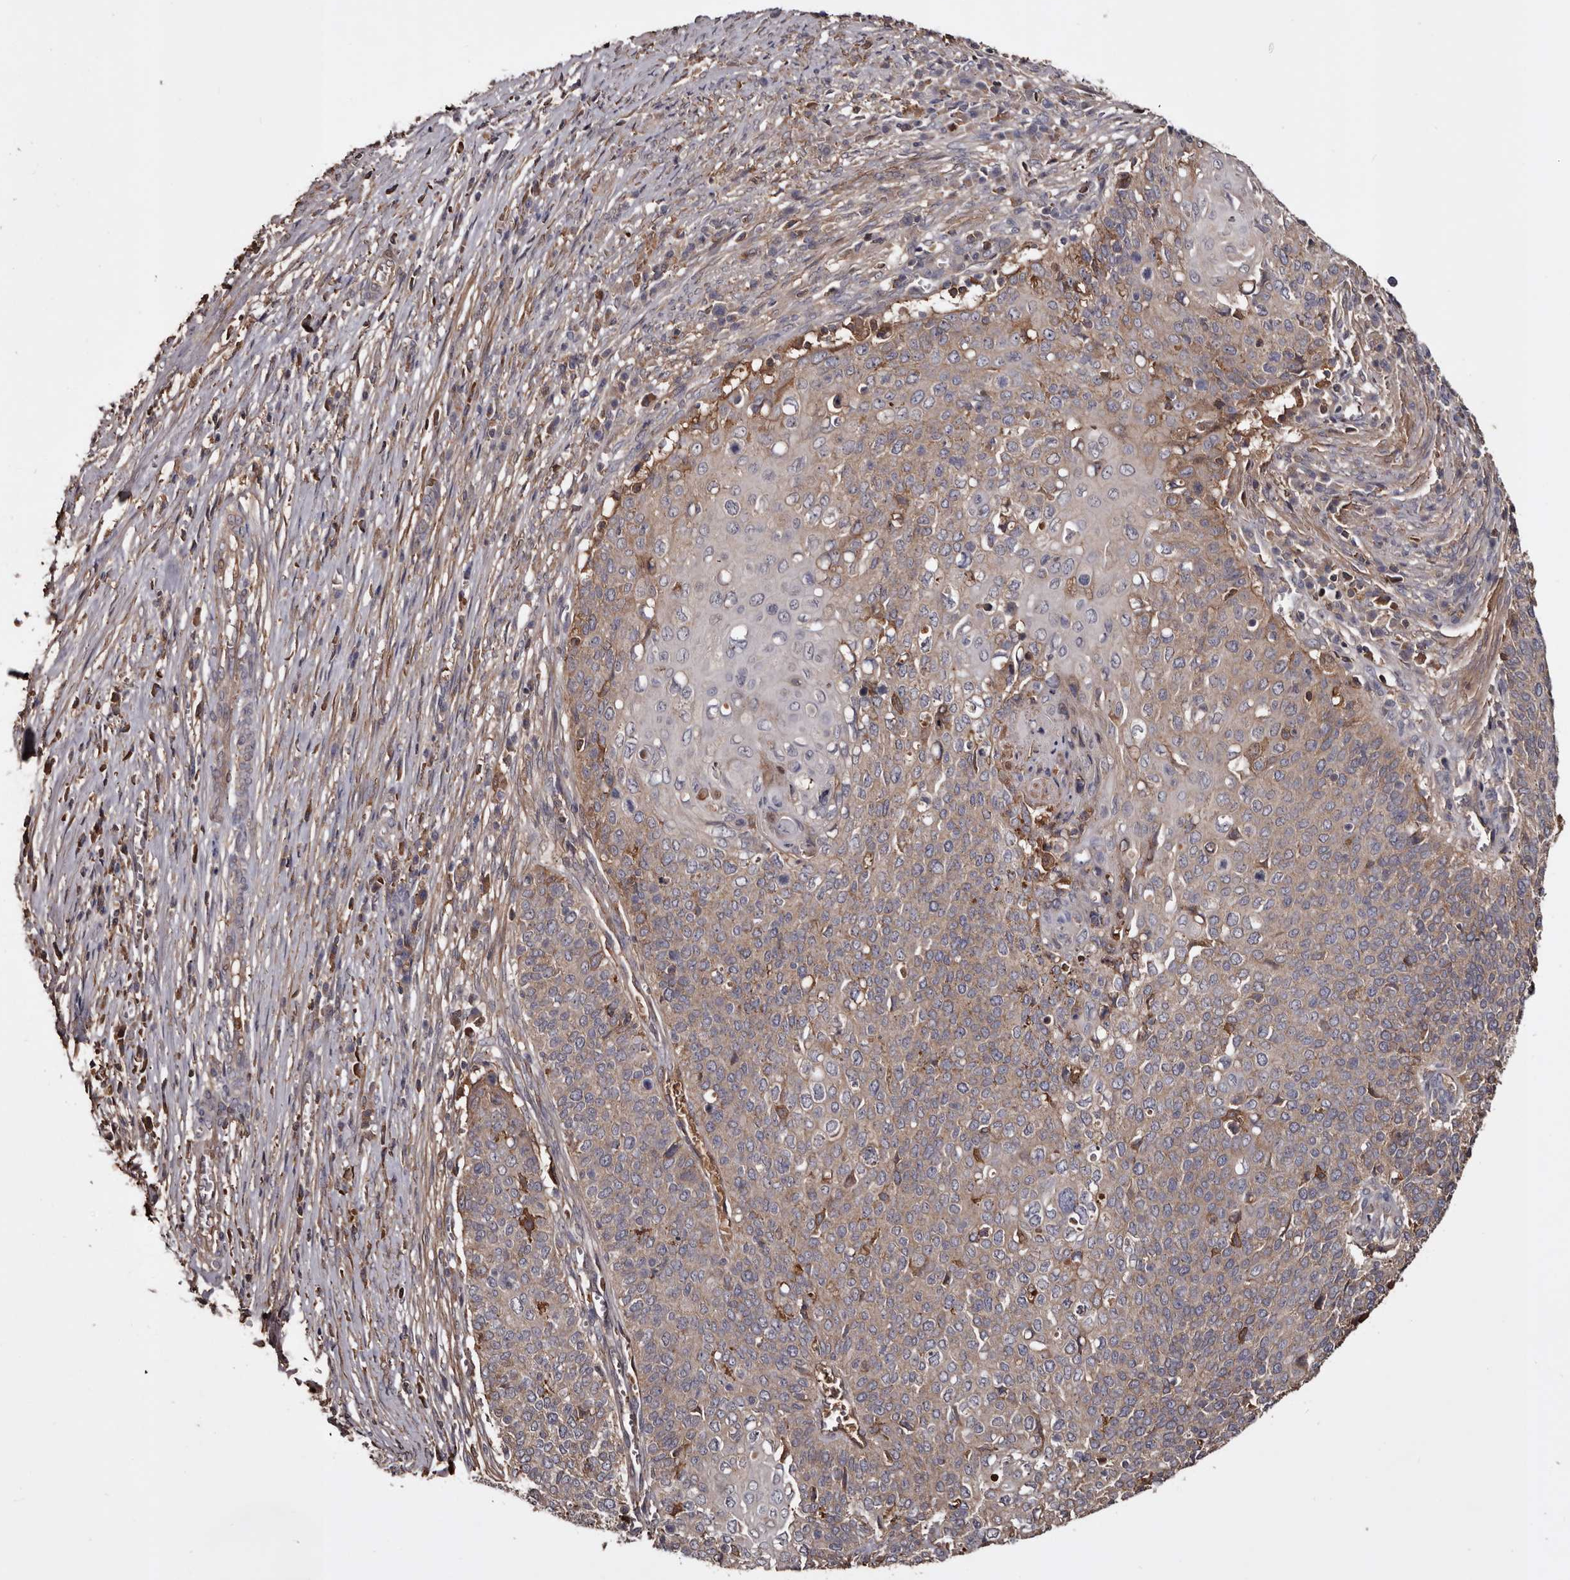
{"staining": {"intensity": "weak", "quantity": ">75%", "location": "cytoplasmic/membranous"}, "tissue": "cervical cancer", "cell_type": "Tumor cells", "image_type": "cancer", "snomed": [{"axis": "morphology", "description": "Squamous cell carcinoma, NOS"}, {"axis": "topography", "description": "Cervix"}], "caption": "This micrograph demonstrates squamous cell carcinoma (cervical) stained with immunohistochemistry to label a protein in brown. The cytoplasmic/membranous of tumor cells show weak positivity for the protein. Nuclei are counter-stained blue.", "gene": "CYP1B1", "patient": {"sex": "female", "age": 39}}